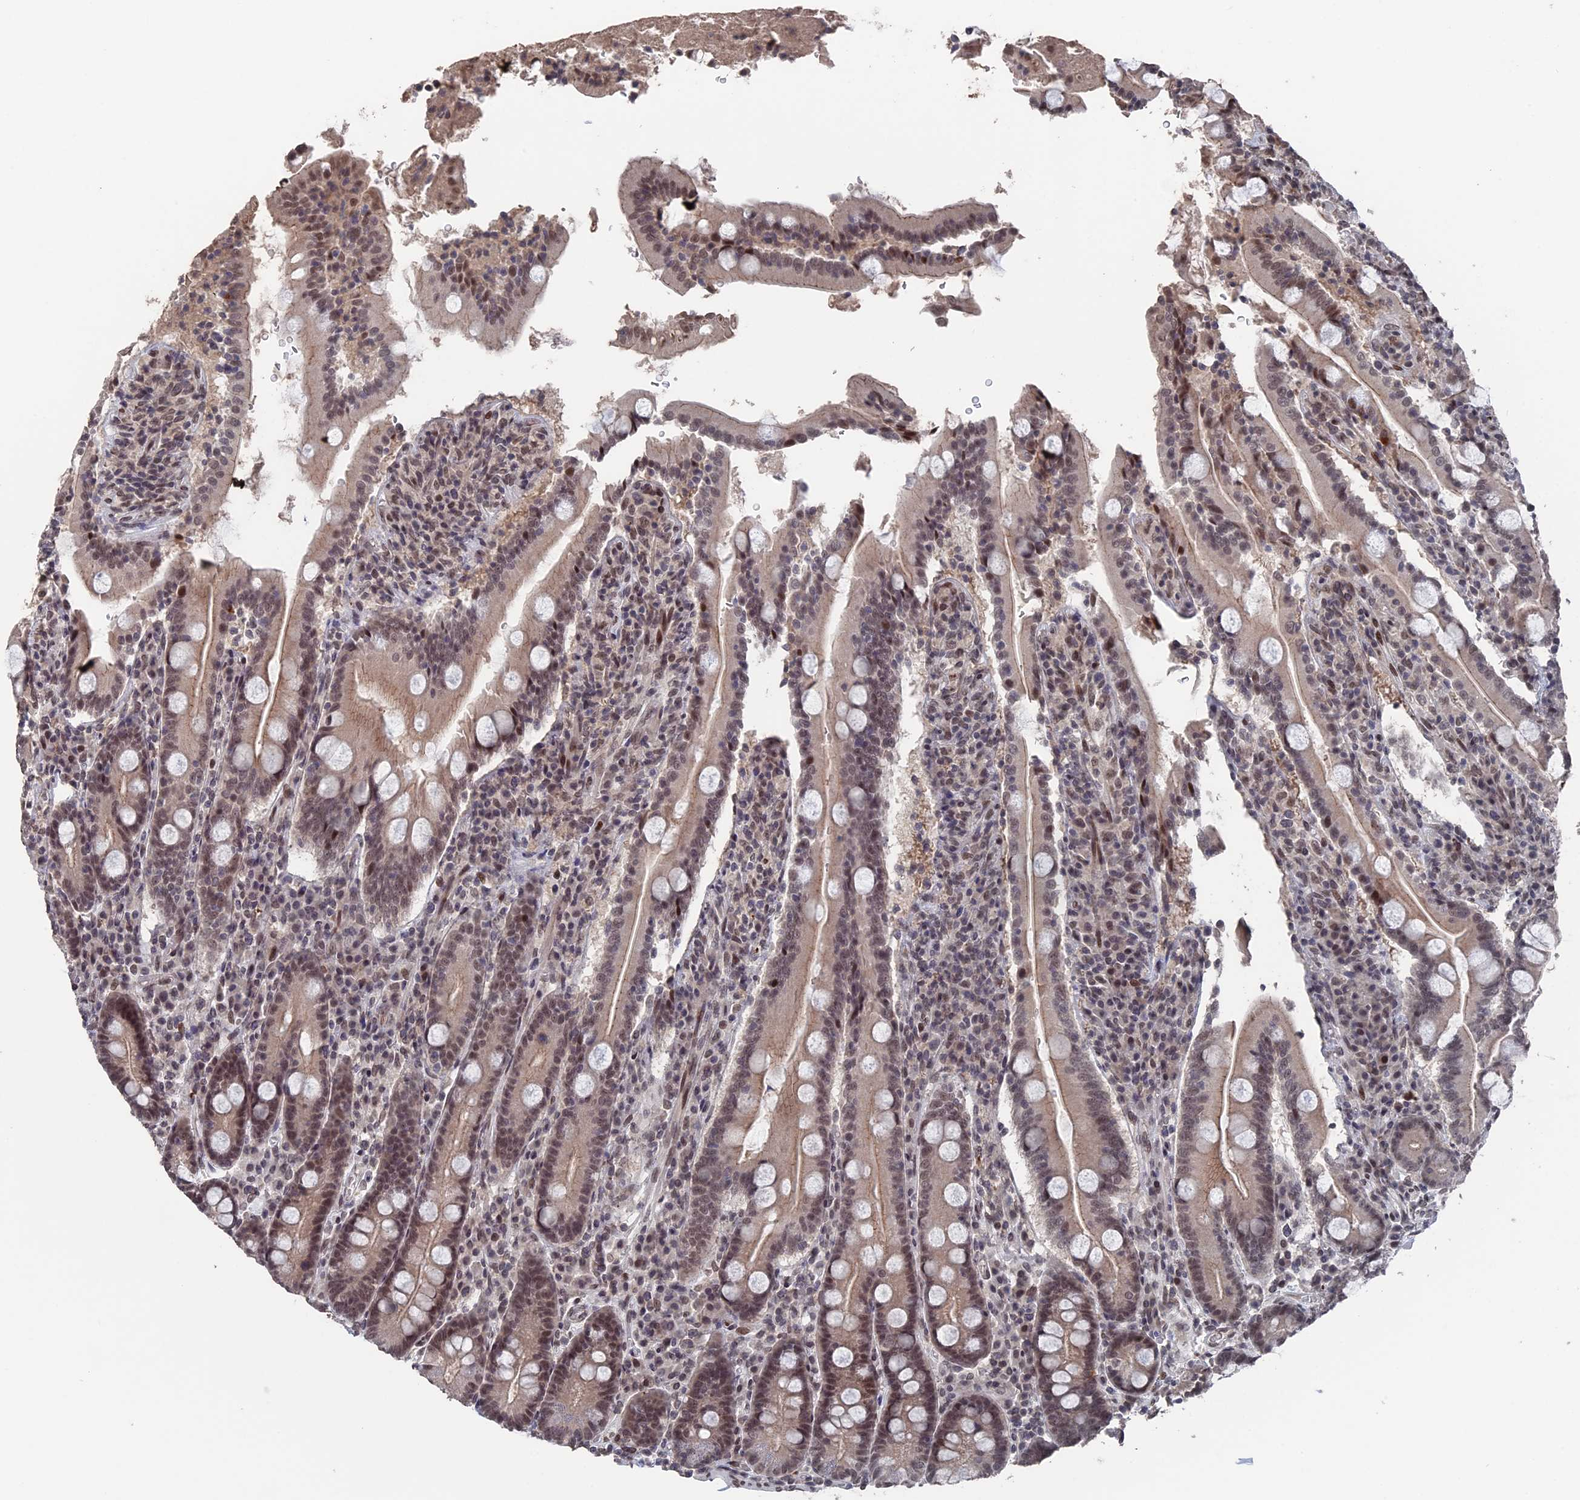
{"staining": {"intensity": "moderate", "quantity": "25%-75%", "location": "nuclear"}, "tissue": "duodenum", "cell_type": "Glandular cells", "image_type": "normal", "snomed": [{"axis": "morphology", "description": "Normal tissue, NOS"}, {"axis": "topography", "description": "Duodenum"}], "caption": "Human duodenum stained for a protein (brown) exhibits moderate nuclear positive staining in about 25%-75% of glandular cells.", "gene": "NR2C2AP", "patient": {"sex": "male", "age": 35}}